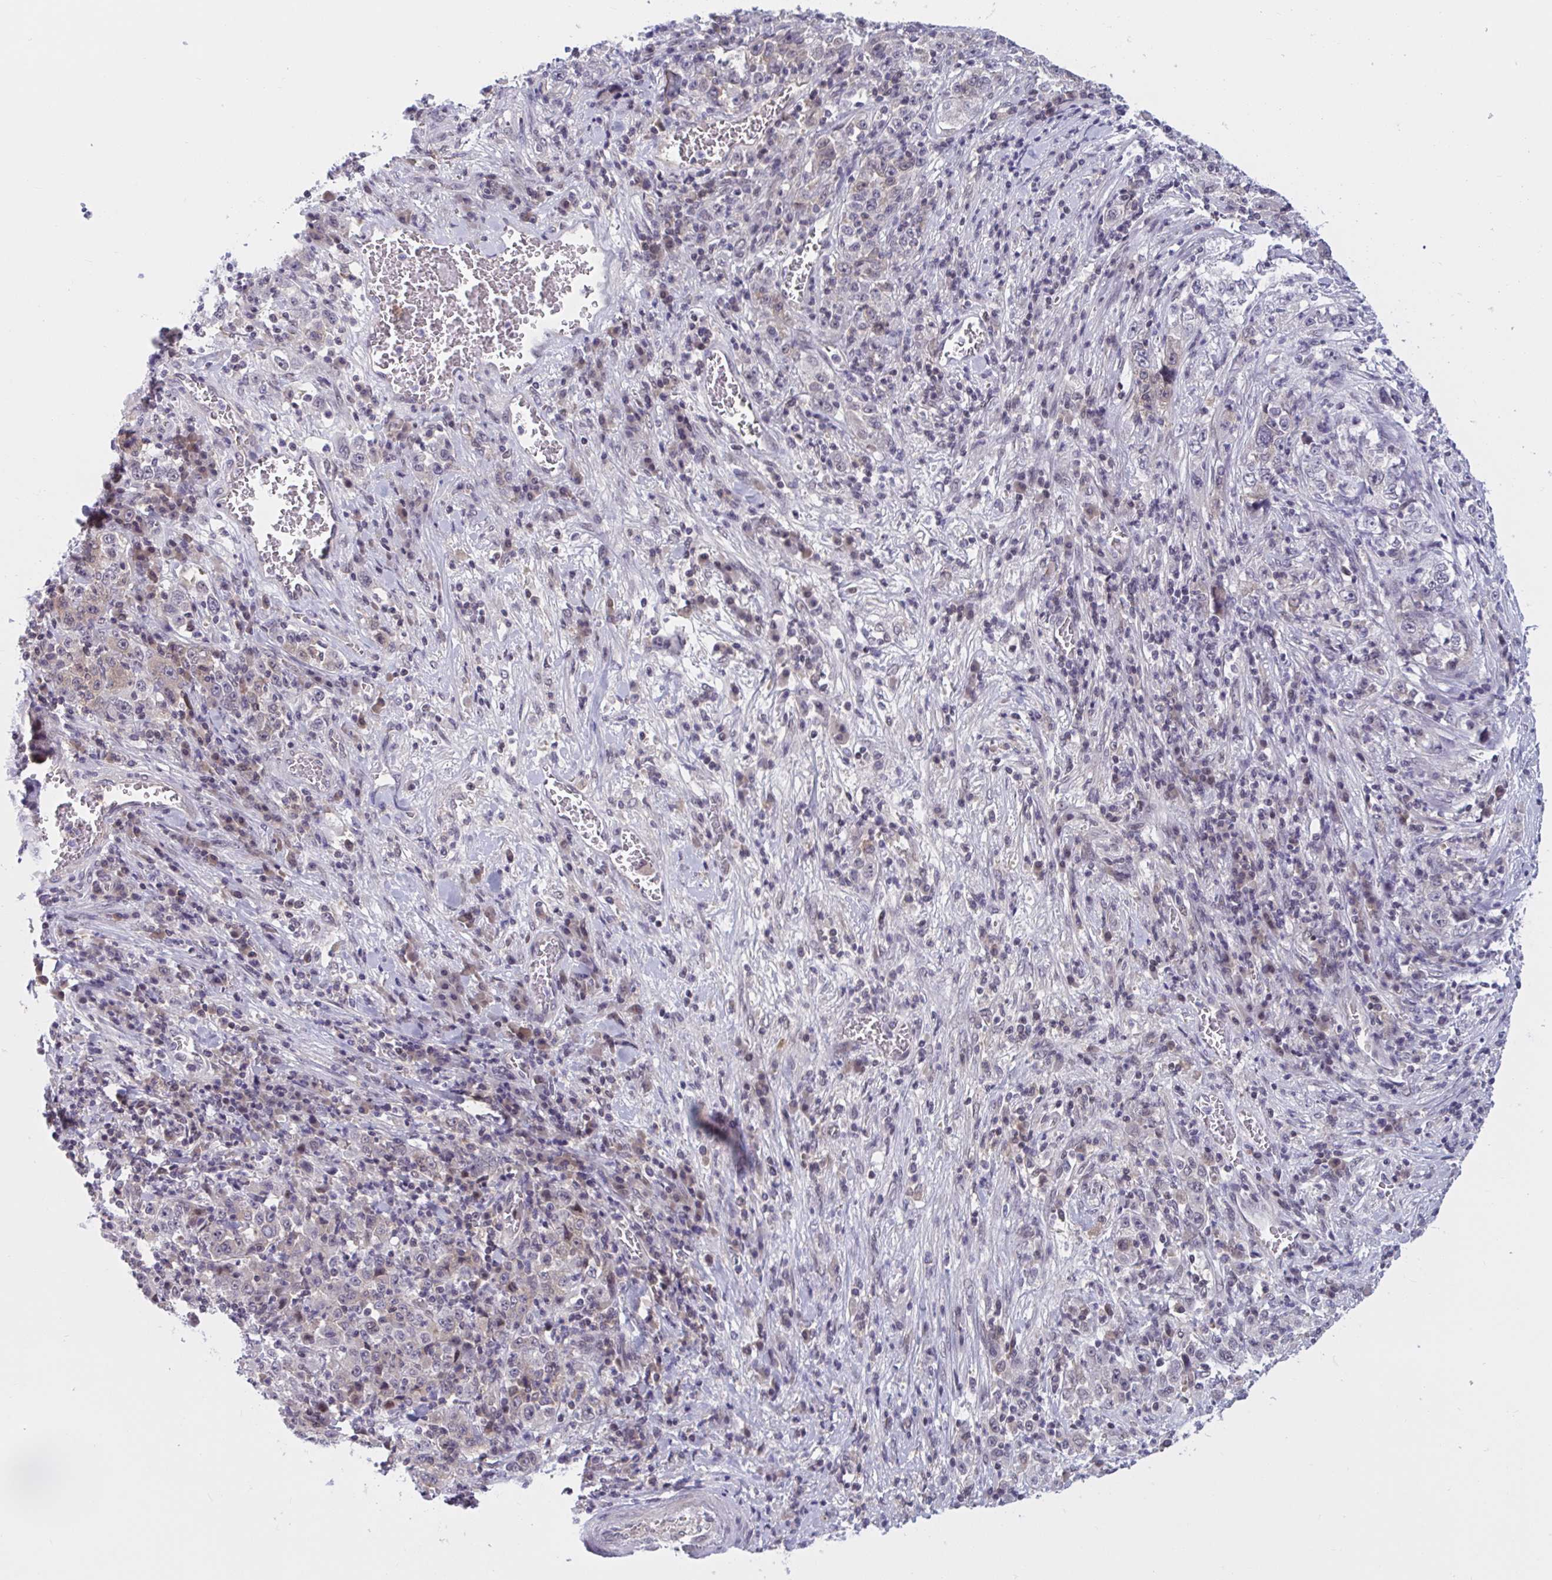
{"staining": {"intensity": "weak", "quantity": "<25%", "location": "cytoplasmic/membranous"}, "tissue": "stomach cancer", "cell_type": "Tumor cells", "image_type": "cancer", "snomed": [{"axis": "morphology", "description": "Normal tissue, NOS"}, {"axis": "morphology", "description": "Adenocarcinoma, NOS"}, {"axis": "topography", "description": "Stomach, upper"}, {"axis": "topography", "description": "Stomach"}], "caption": "This is an immunohistochemistry photomicrograph of human stomach cancer (adenocarcinoma). There is no expression in tumor cells.", "gene": "TTC7B", "patient": {"sex": "male", "age": 59}}